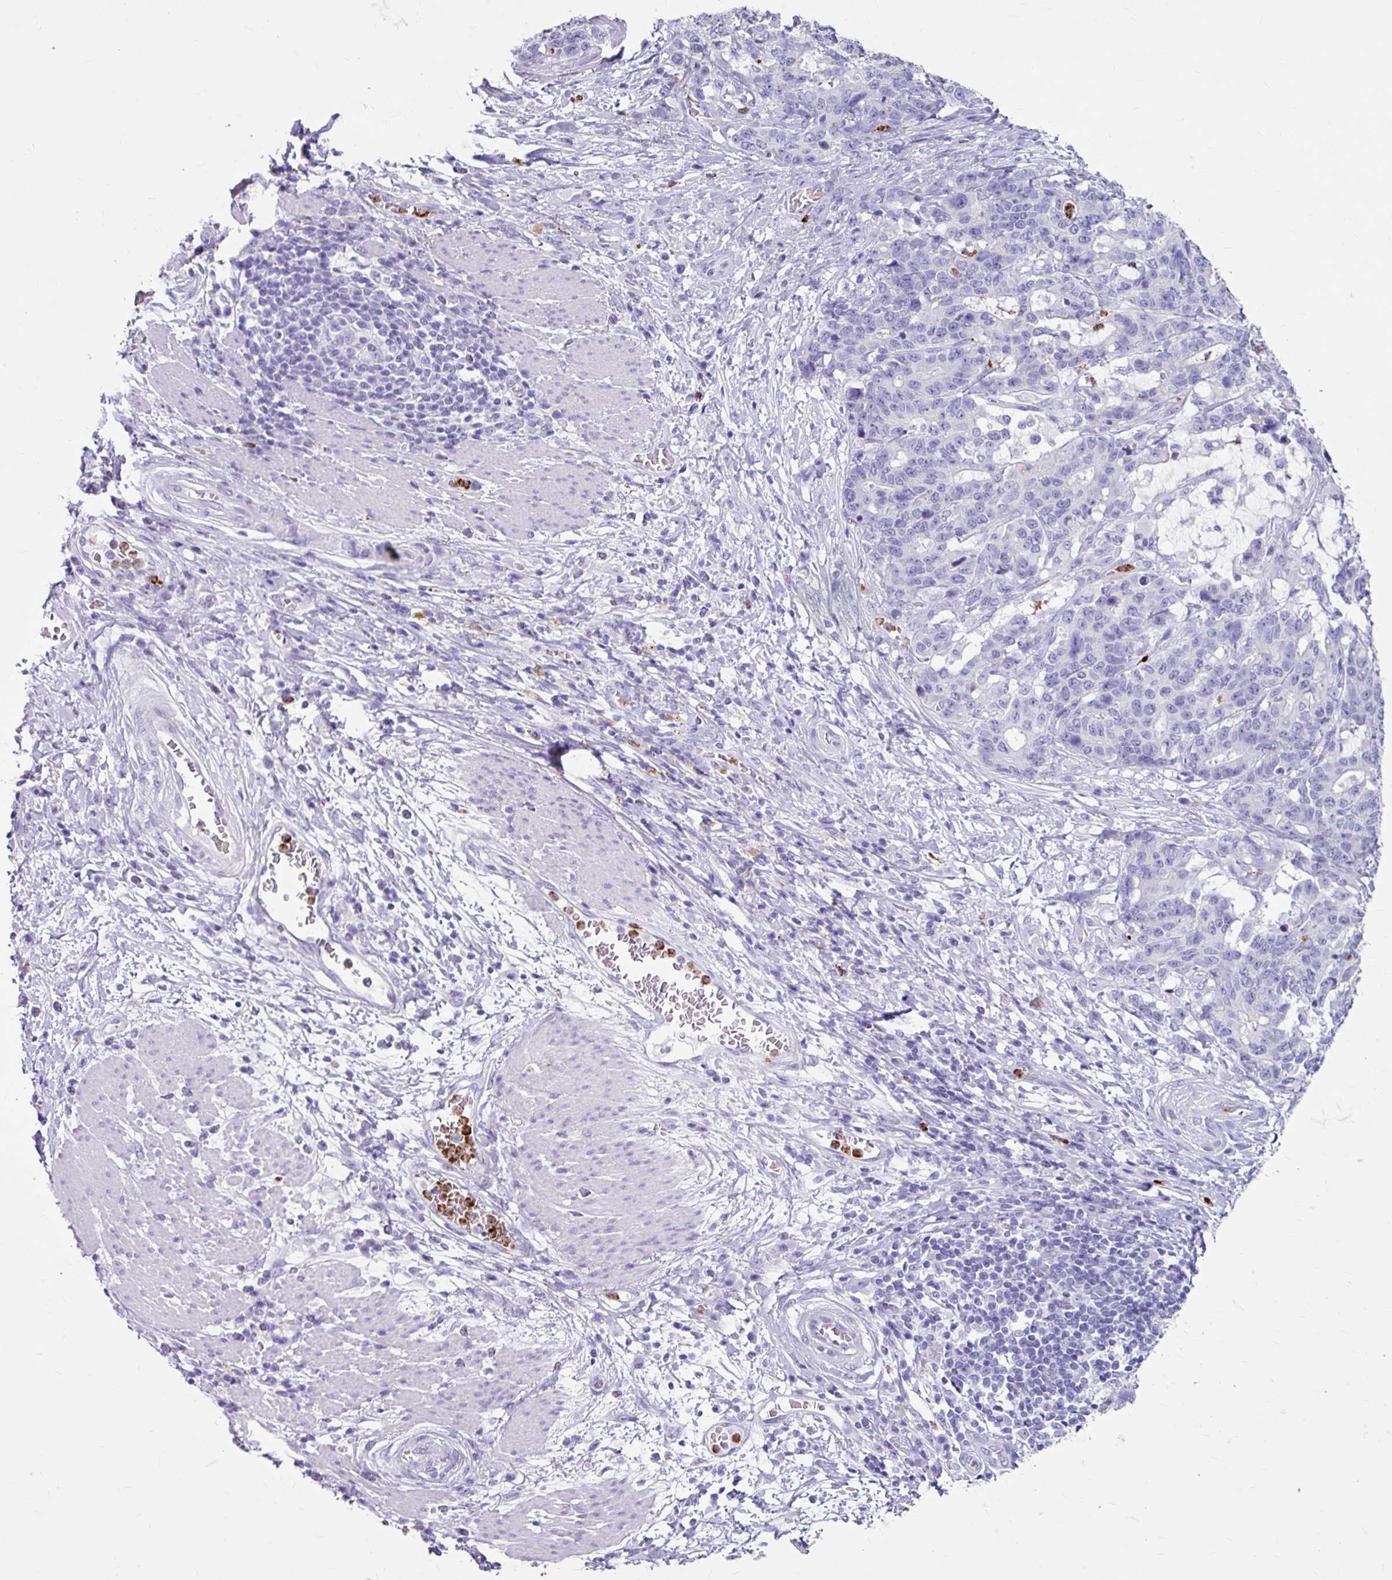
{"staining": {"intensity": "negative", "quantity": "none", "location": "none"}, "tissue": "stomach cancer", "cell_type": "Tumor cells", "image_type": "cancer", "snomed": [{"axis": "morphology", "description": "Normal tissue, NOS"}, {"axis": "morphology", "description": "Adenocarcinoma, NOS"}, {"axis": "topography", "description": "Stomach"}], "caption": "This is an immunohistochemistry photomicrograph of human stomach cancer. There is no expression in tumor cells.", "gene": "ANKRD1", "patient": {"sex": "female", "age": 64}}